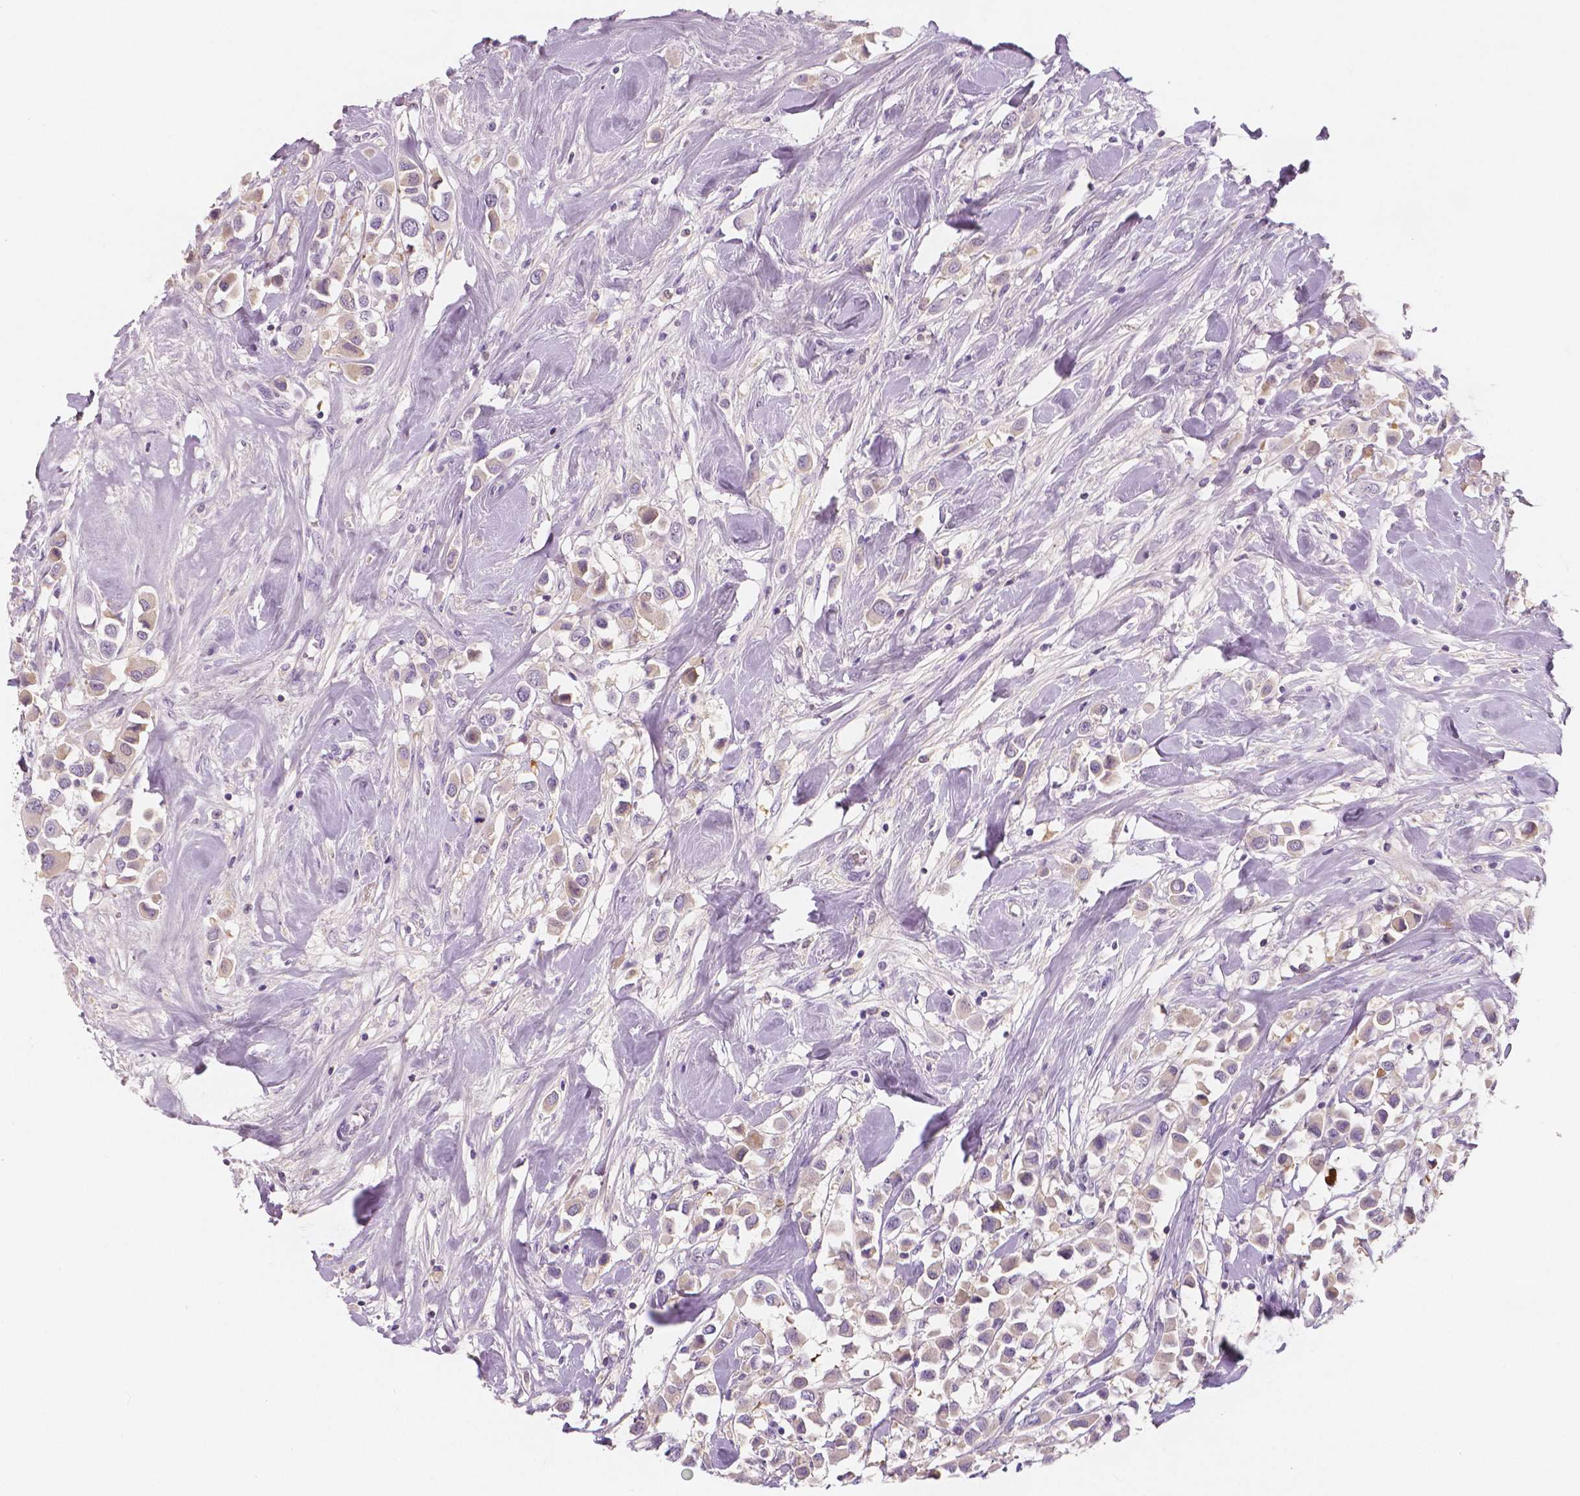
{"staining": {"intensity": "negative", "quantity": "none", "location": "none"}, "tissue": "breast cancer", "cell_type": "Tumor cells", "image_type": "cancer", "snomed": [{"axis": "morphology", "description": "Duct carcinoma"}, {"axis": "topography", "description": "Breast"}], "caption": "This is an immunohistochemistry histopathology image of breast infiltrating ductal carcinoma. There is no expression in tumor cells.", "gene": "APOA4", "patient": {"sex": "female", "age": 61}}